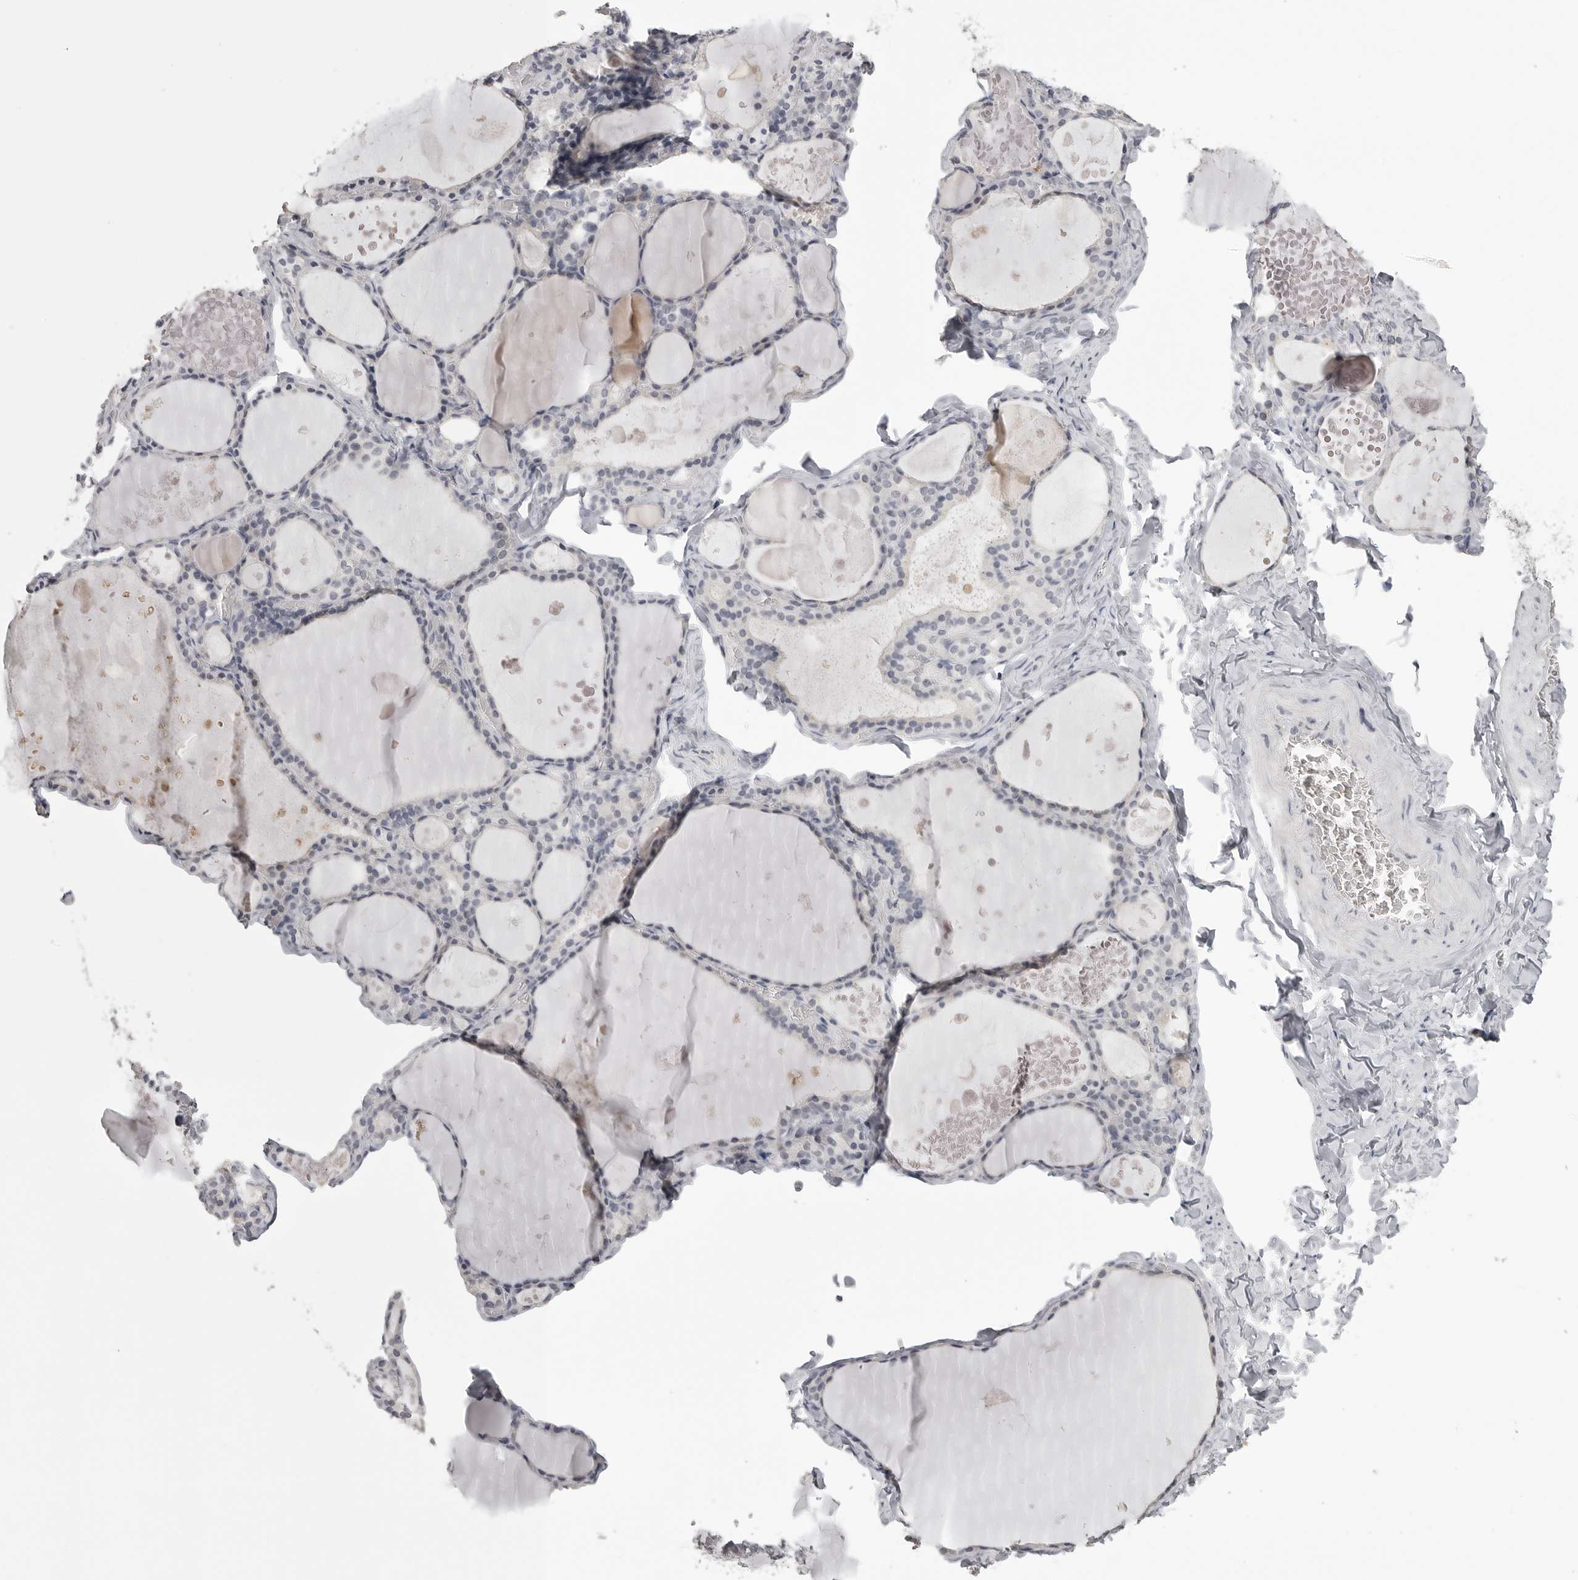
{"staining": {"intensity": "negative", "quantity": "none", "location": "none"}, "tissue": "thyroid gland", "cell_type": "Glandular cells", "image_type": "normal", "snomed": [{"axis": "morphology", "description": "Normal tissue, NOS"}, {"axis": "topography", "description": "Thyroid gland"}], "caption": "This is an immunohistochemistry (IHC) micrograph of normal human thyroid gland. There is no expression in glandular cells.", "gene": "GPN2", "patient": {"sex": "male", "age": 56}}